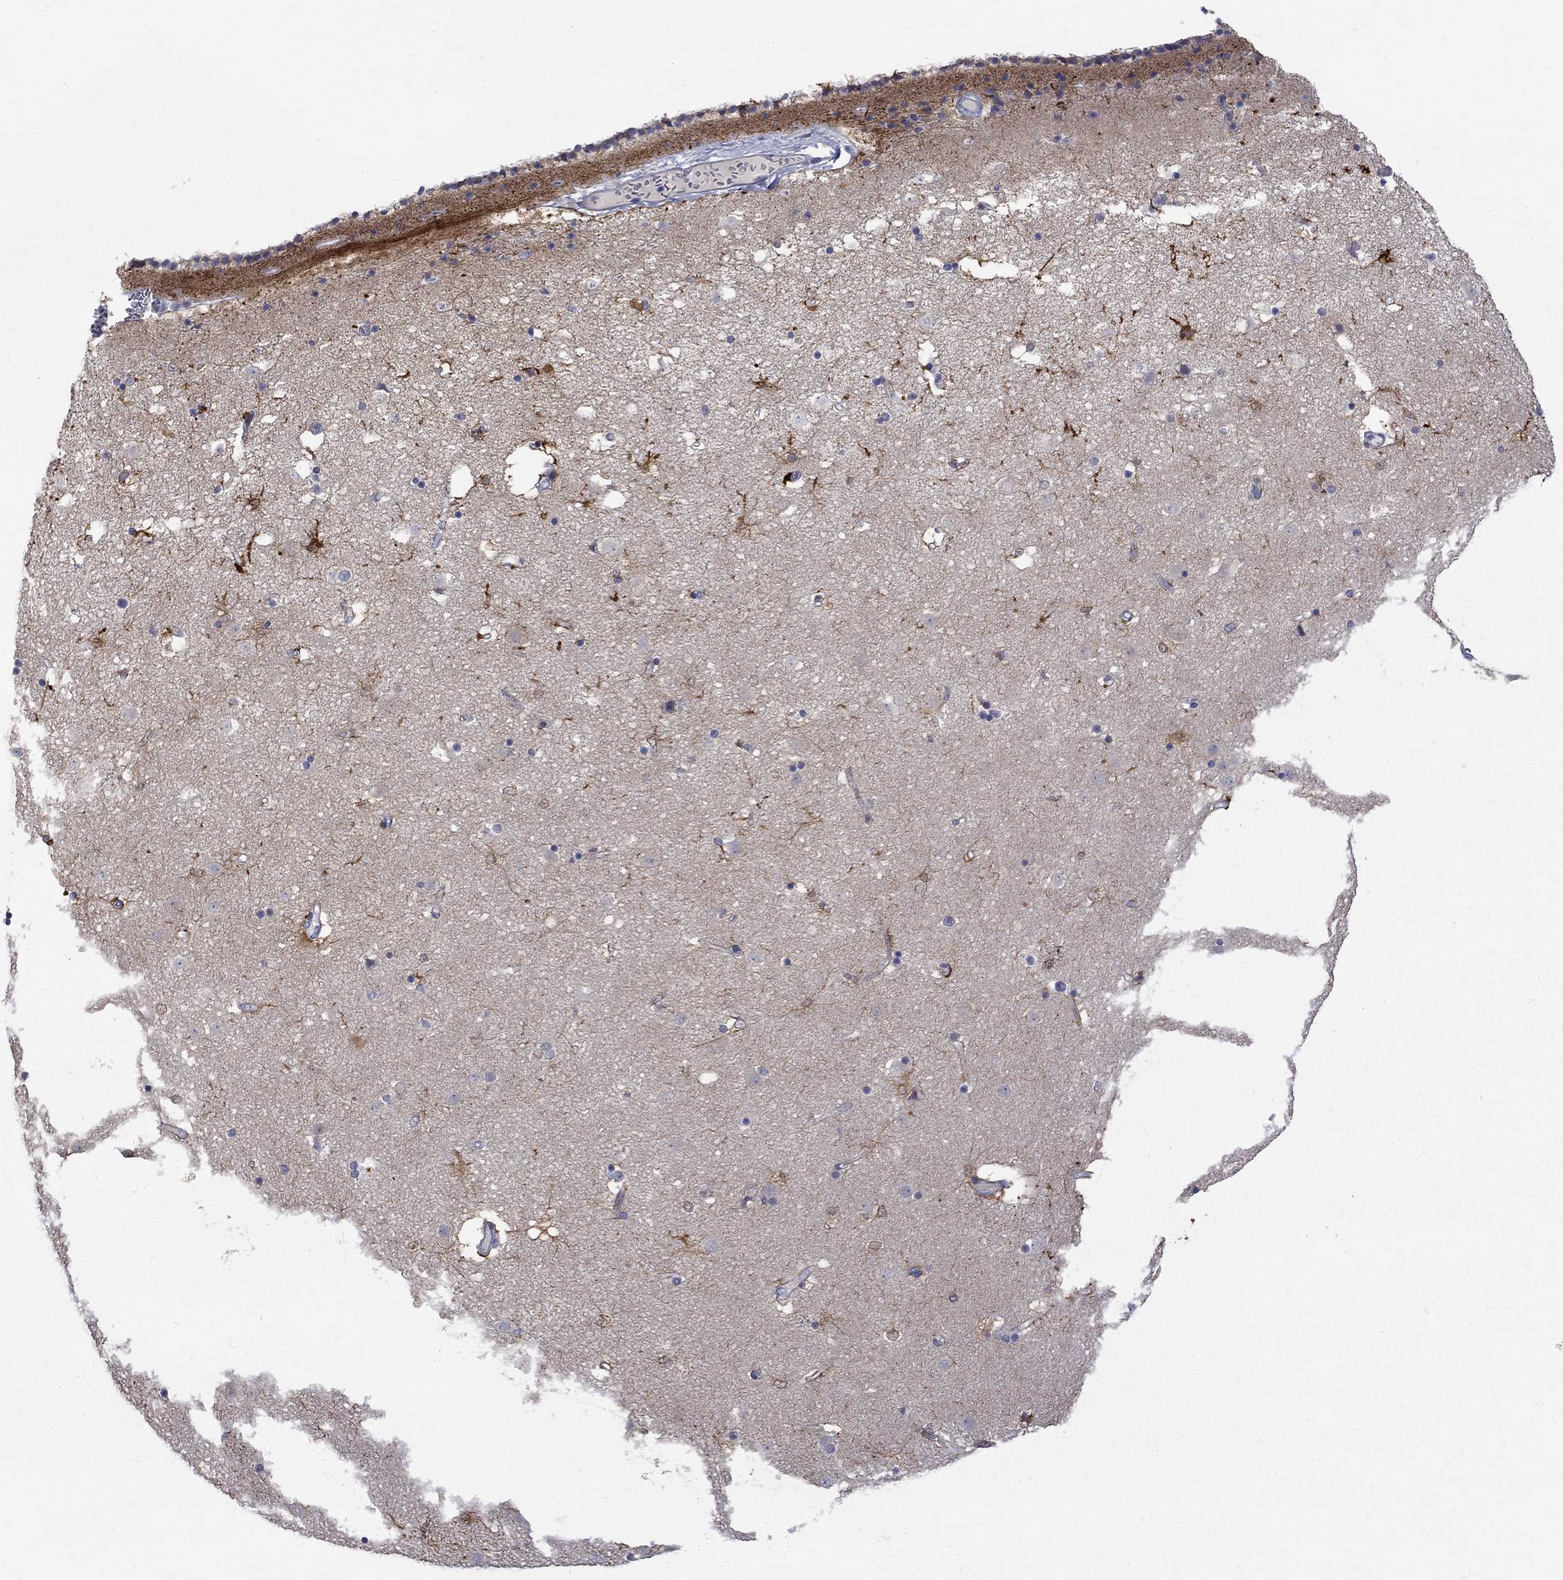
{"staining": {"intensity": "moderate", "quantity": "25%-75%", "location": "cytoplasmic/membranous"}, "tissue": "caudate", "cell_type": "Glial cells", "image_type": "normal", "snomed": [{"axis": "morphology", "description": "Normal tissue, NOS"}, {"axis": "topography", "description": "Lateral ventricle wall"}], "caption": "Caudate stained for a protein (brown) exhibits moderate cytoplasmic/membranous positive positivity in about 25%-75% of glial cells.", "gene": "HKDC1", "patient": {"sex": "female", "age": 71}}